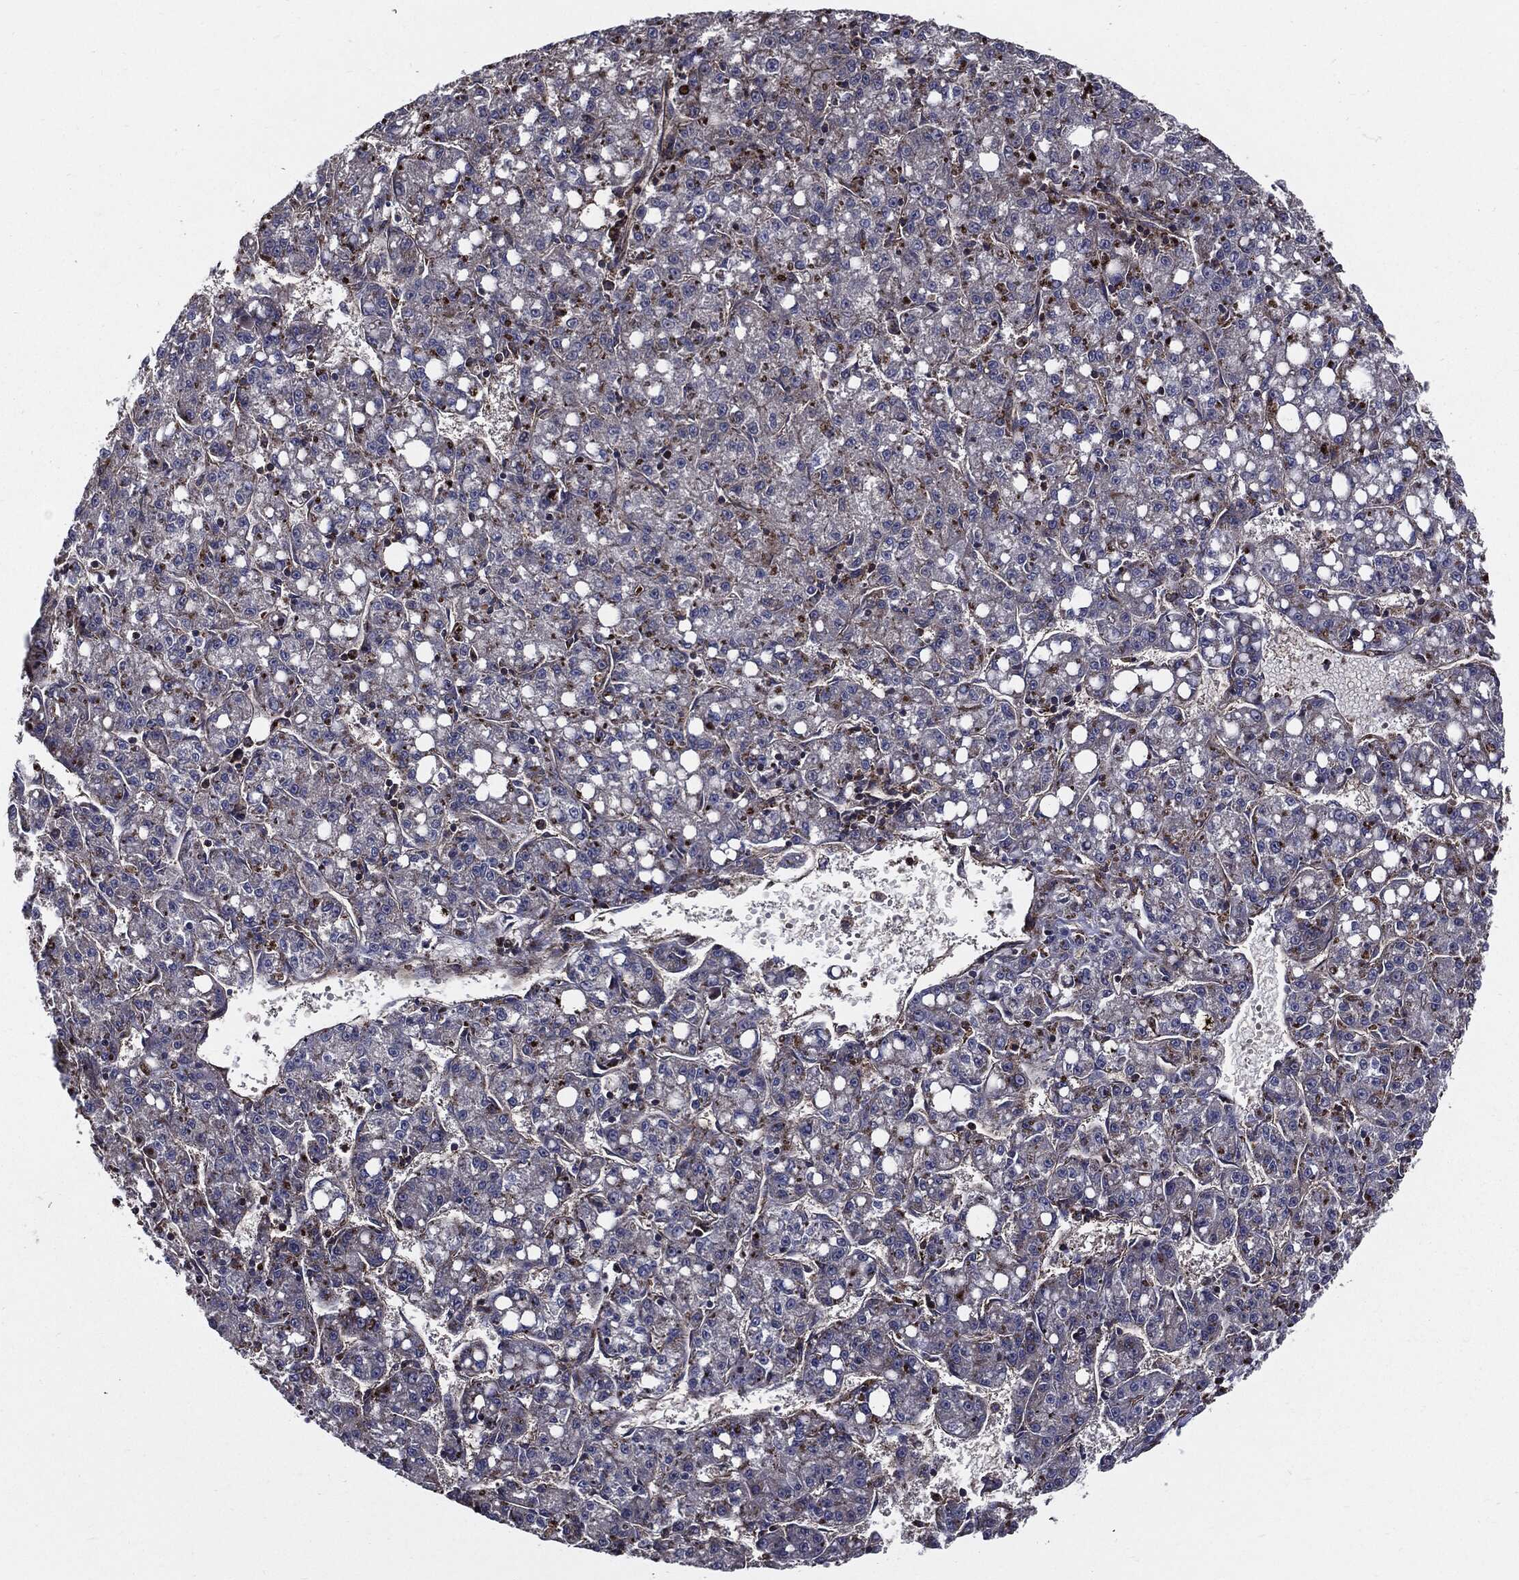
{"staining": {"intensity": "moderate", "quantity": "<25%", "location": "cytoplasmic/membranous"}, "tissue": "liver cancer", "cell_type": "Tumor cells", "image_type": "cancer", "snomed": [{"axis": "morphology", "description": "Carcinoma, Hepatocellular, NOS"}, {"axis": "topography", "description": "Liver"}], "caption": "A low amount of moderate cytoplasmic/membranous staining is seen in about <25% of tumor cells in liver cancer tissue.", "gene": "PDCD6IP", "patient": {"sex": "female", "age": 65}}